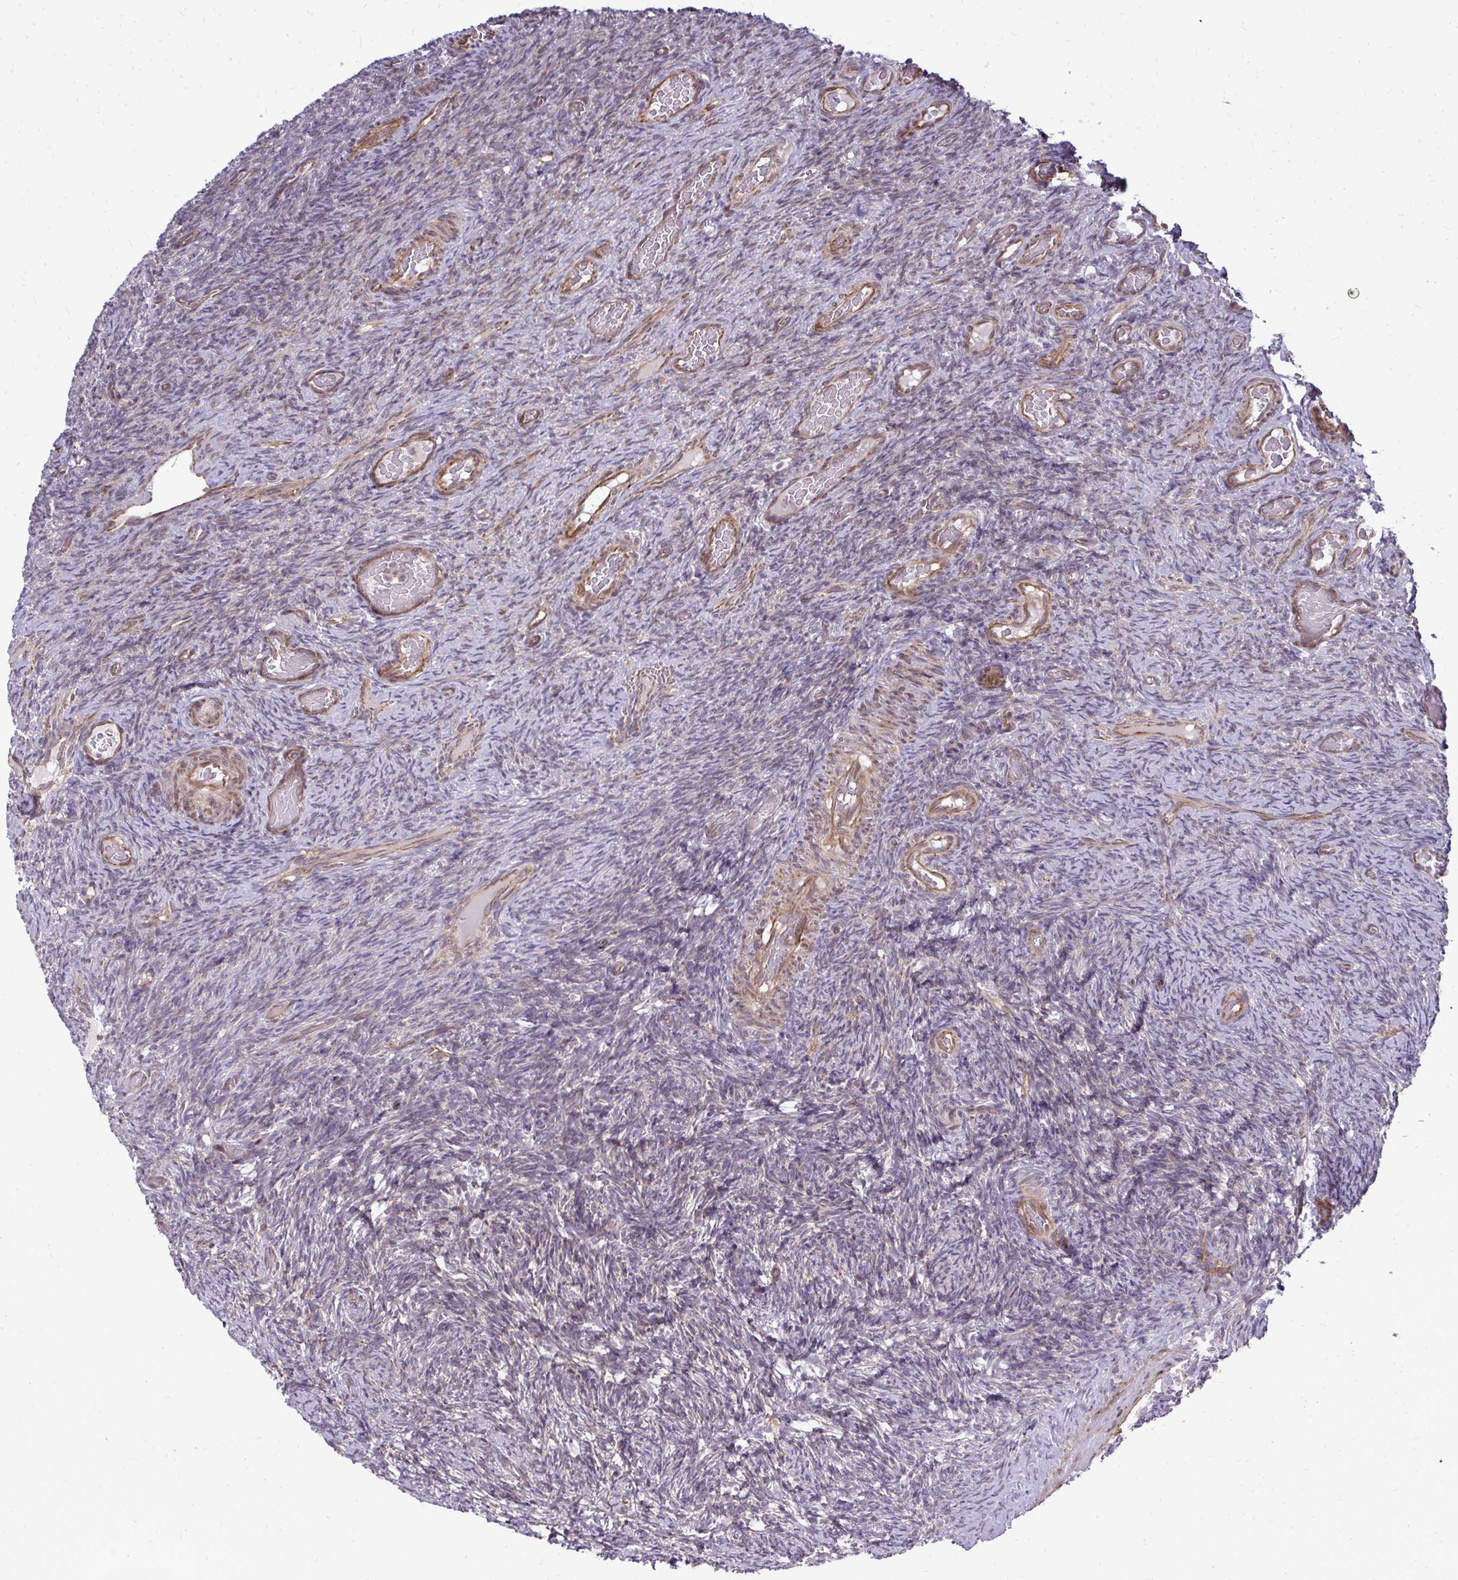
{"staining": {"intensity": "weak", "quantity": "<25%", "location": "cytoplasmic/membranous"}, "tissue": "ovary", "cell_type": "Ovarian stroma cells", "image_type": "normal", "snomed": [{"axis": "morphology", "description": "Normal tissue, NOS"}, {"axis": "topography", "description": "Ovary"}], "caption": "The histopathology image shows no significant positivity in ovarian stroma cells of ovary.", "gene": "FUT10", "patient": {"sex": "female", "age": 34}}